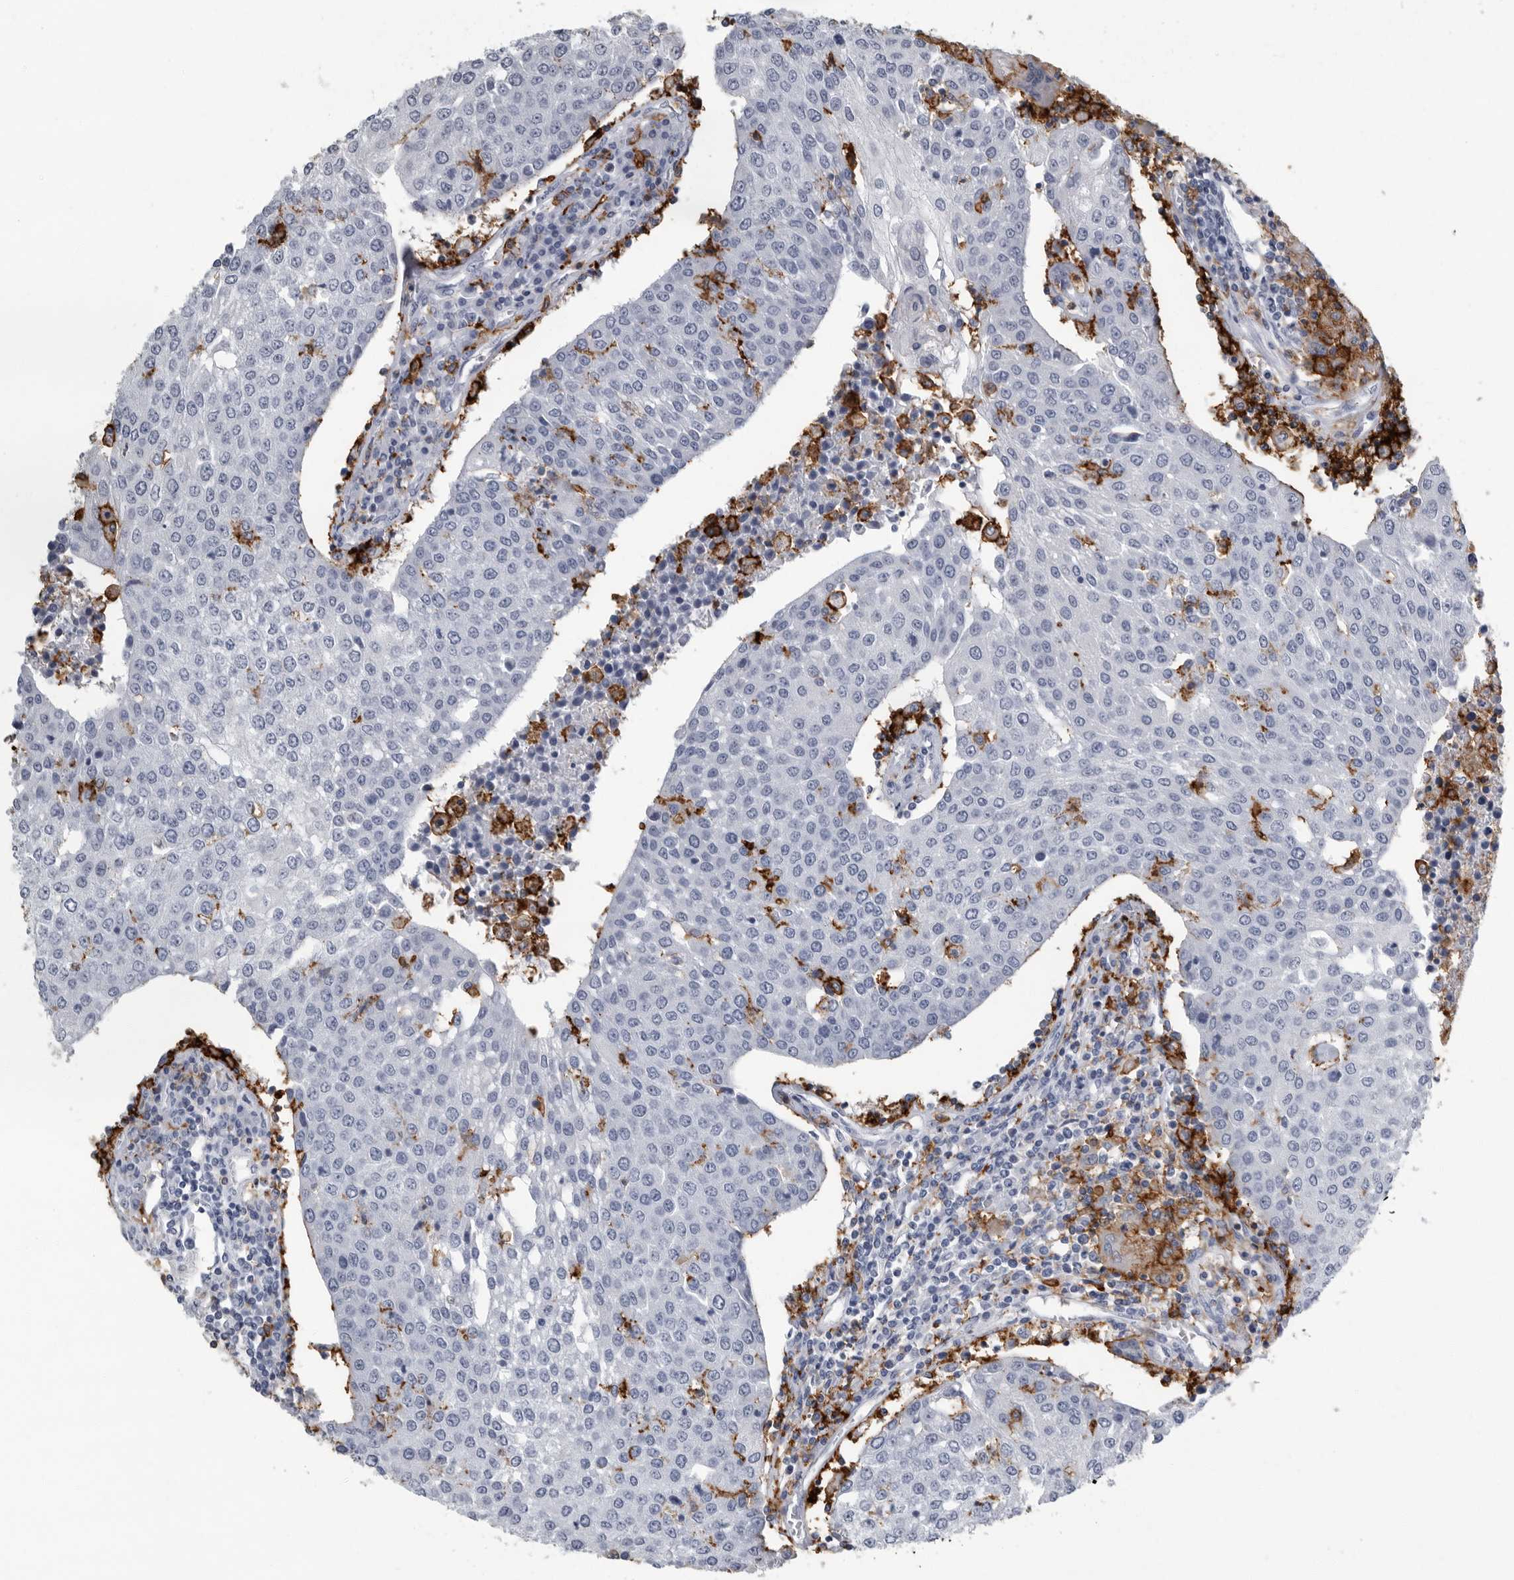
{"staining": {"intensity": "negative", "quantity": "none", "location": "none"}, "tissue": "urothelial cancer", "cell_type": "Tumor cells", "image_type": "cancer", "snomed": [{"axis": "morphology", "description": "Urothelial carcinoma, High grade"}, {"axis": "topography", "description": "Urinary bladder"}], "caption": "High magnification brightfield microscopy of urothelial cancer stained with DAB (brown) and counterstained with hematoxylin (blue): tumor cells show no significant staining. The staining was performed using DAB to visualize the protein expression in brown, while the nuclei were stained in blue with hematoxylin (Magnification: 20x).", "gene": "FCER1G", "patient": {"sex": "female", "age": 85}}